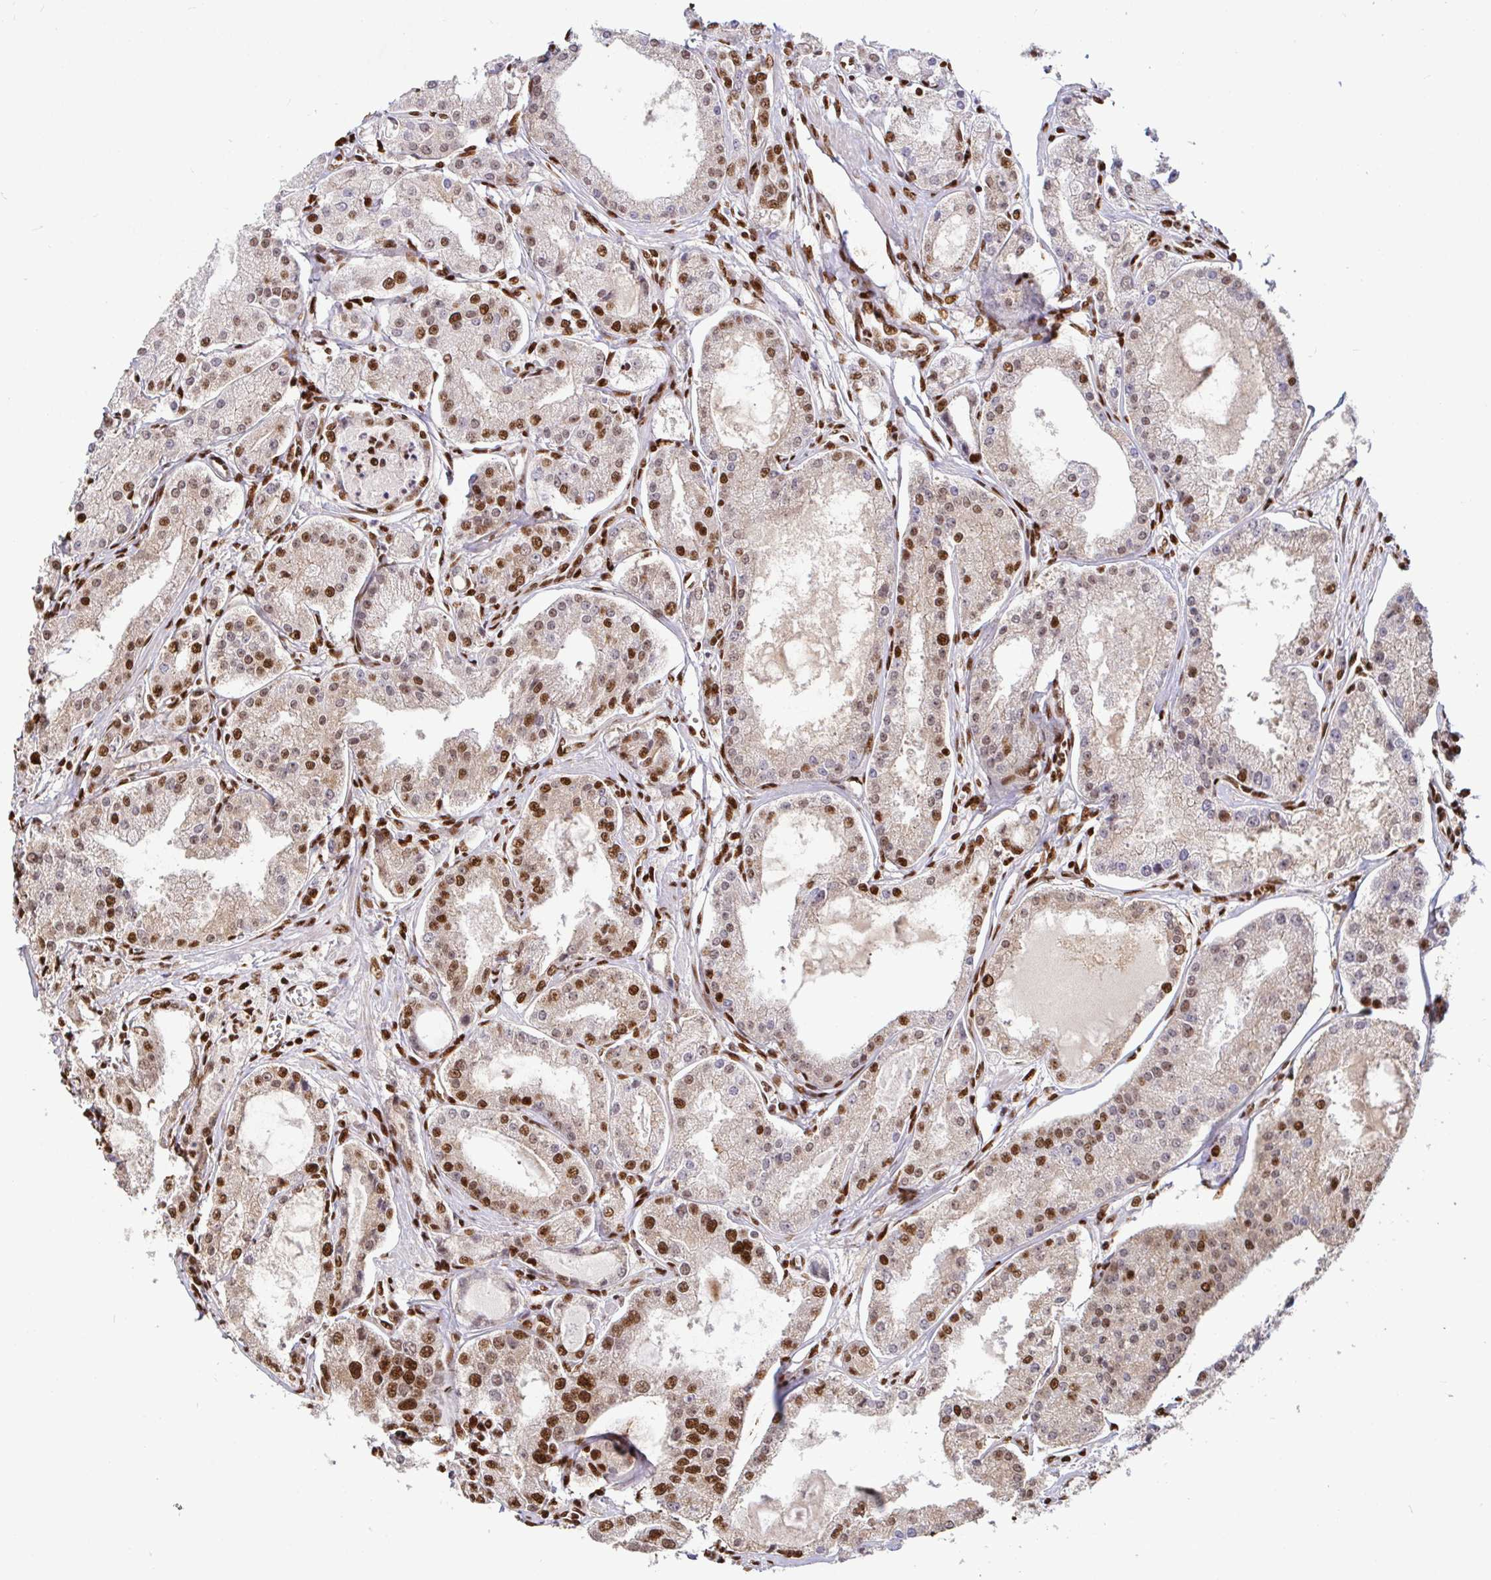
{"staining": {"intensity": "moderate", "quantity": "25%-75%", "location": "nuclear"}, "tissue": "prostate cancer", "cell_type": "Tumor cells", "image_type": "cancer", "snomed": [{"axis": "morphology", "description": "Adenocarcinoma, High grade"}, {"axis": "topography", "description": "Prostate"}], "caption": "IHC of prostate cancer (high-grade adenocarcinoma) exhibits medium levels of moderate nuclear staining in about 25%-75% of tumor cells. (brown staining indicates protein expression, while blue staining denotes nuclei).", "gene": "SP3", "patient": {"sex": "male", "age": 66}}